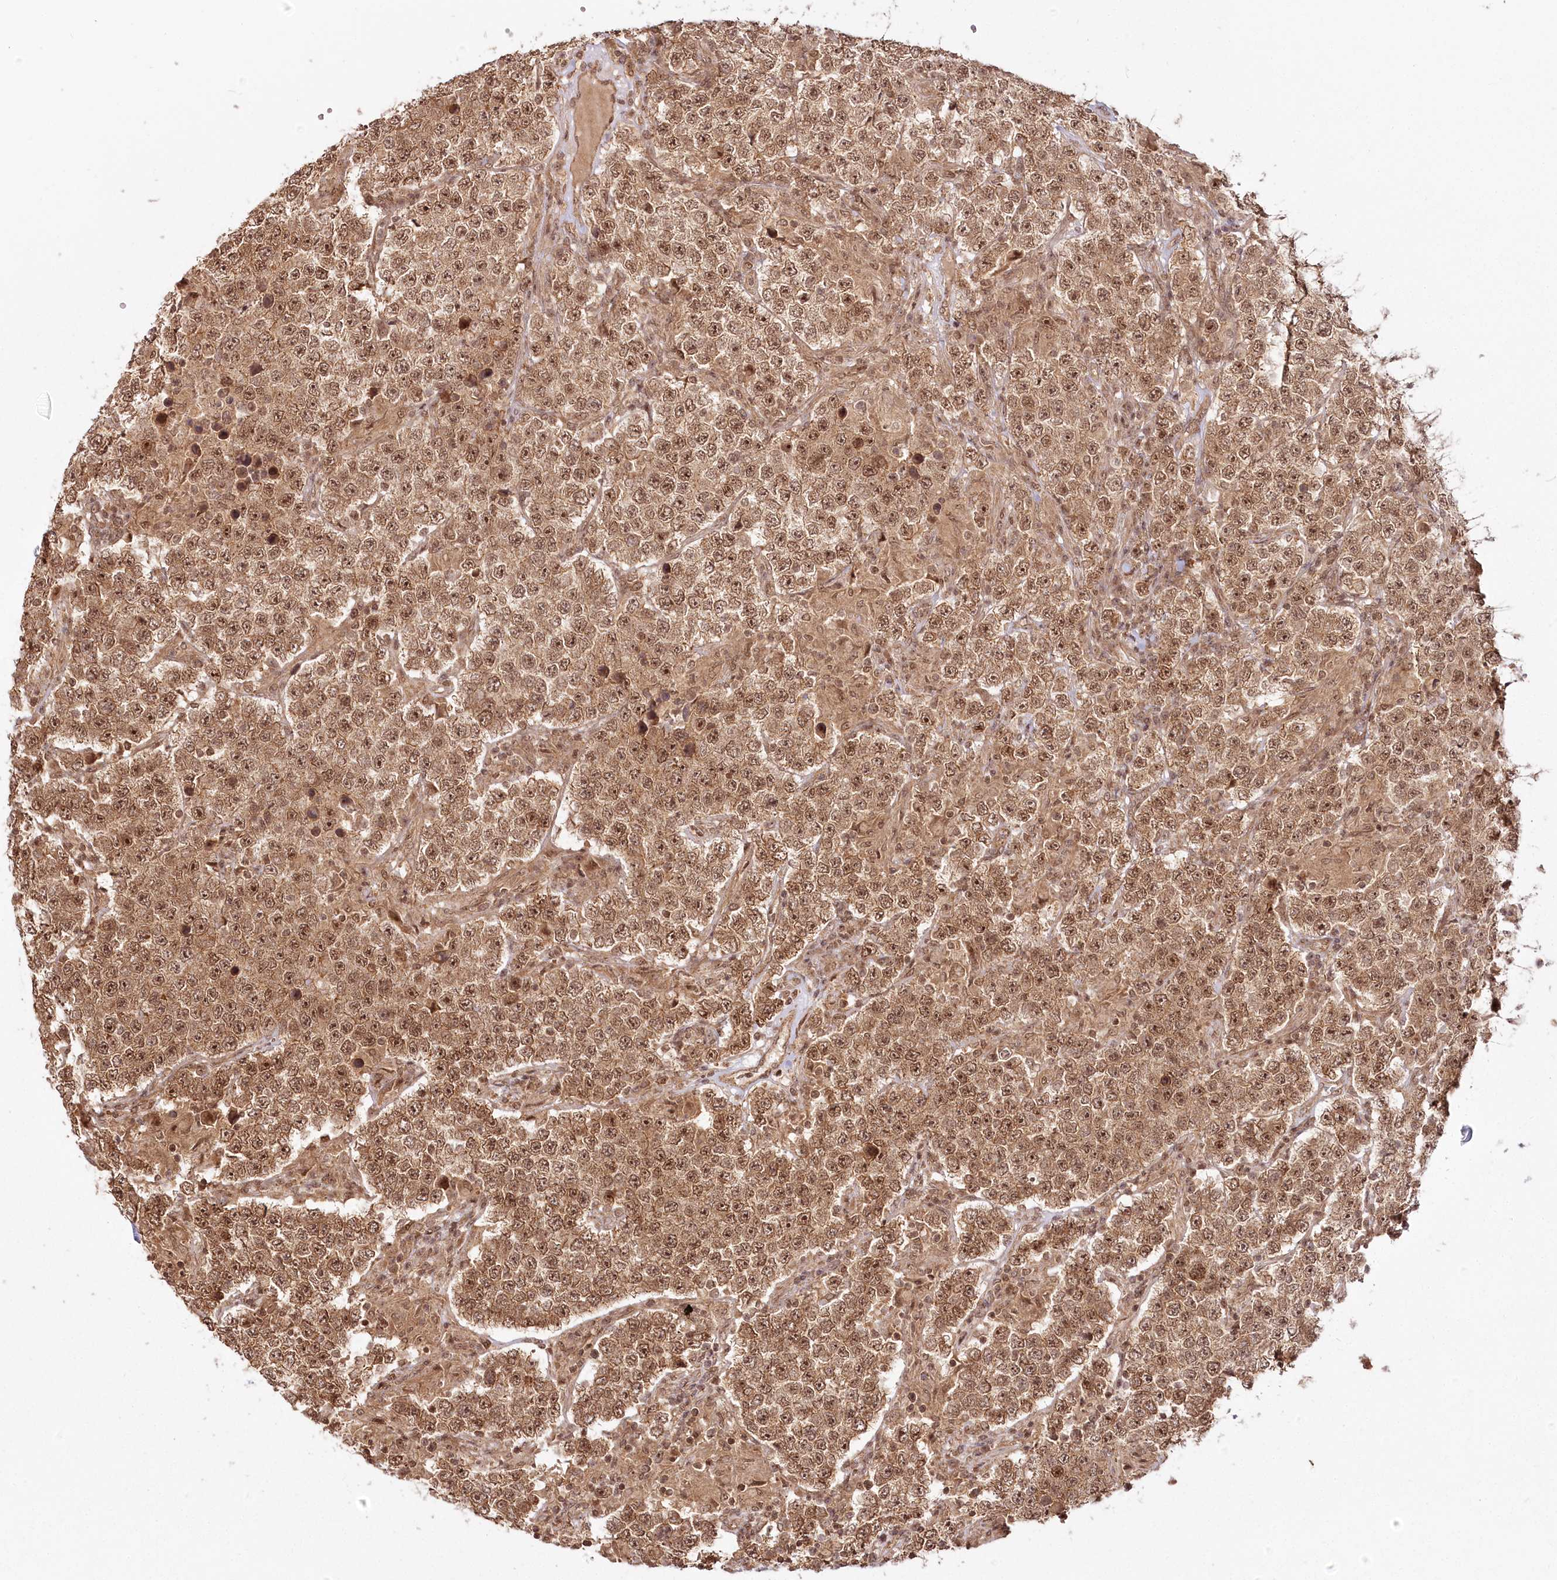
{"staining": {"intensity": "moderate", "quantity": ">75%", "location": "cytoplasmic/membranous,nuclear"}, "tissue": "testis cancer", "cell_type": "Tumor cells", "image_type": "cancer", "snomed": [{"axis": "morphology", "description": "Normal tissue, NOS"}, {"axis": "morphology", "description": "Urothelial carcinoma, High grade"}, {"axis": "morphology", "description": "Seminoma, NOS"}, {"axis": "morphology", "description": "Carcinoma, Embryonal, NOS"}, {"axis": "topography", "description": "Urinary bladder"}, {"axis": "topography", "description": "Testis"}], "caption": "There is medium levels of moderate cytoplasmic/membranous and nuclear positivity in tumor cells of testis embryonal carcinoma, as demonstrated by immunohistochemical staining (brown color).", "gene": "R3HDM2", "patient": {"sex": "male", "age": 41}}